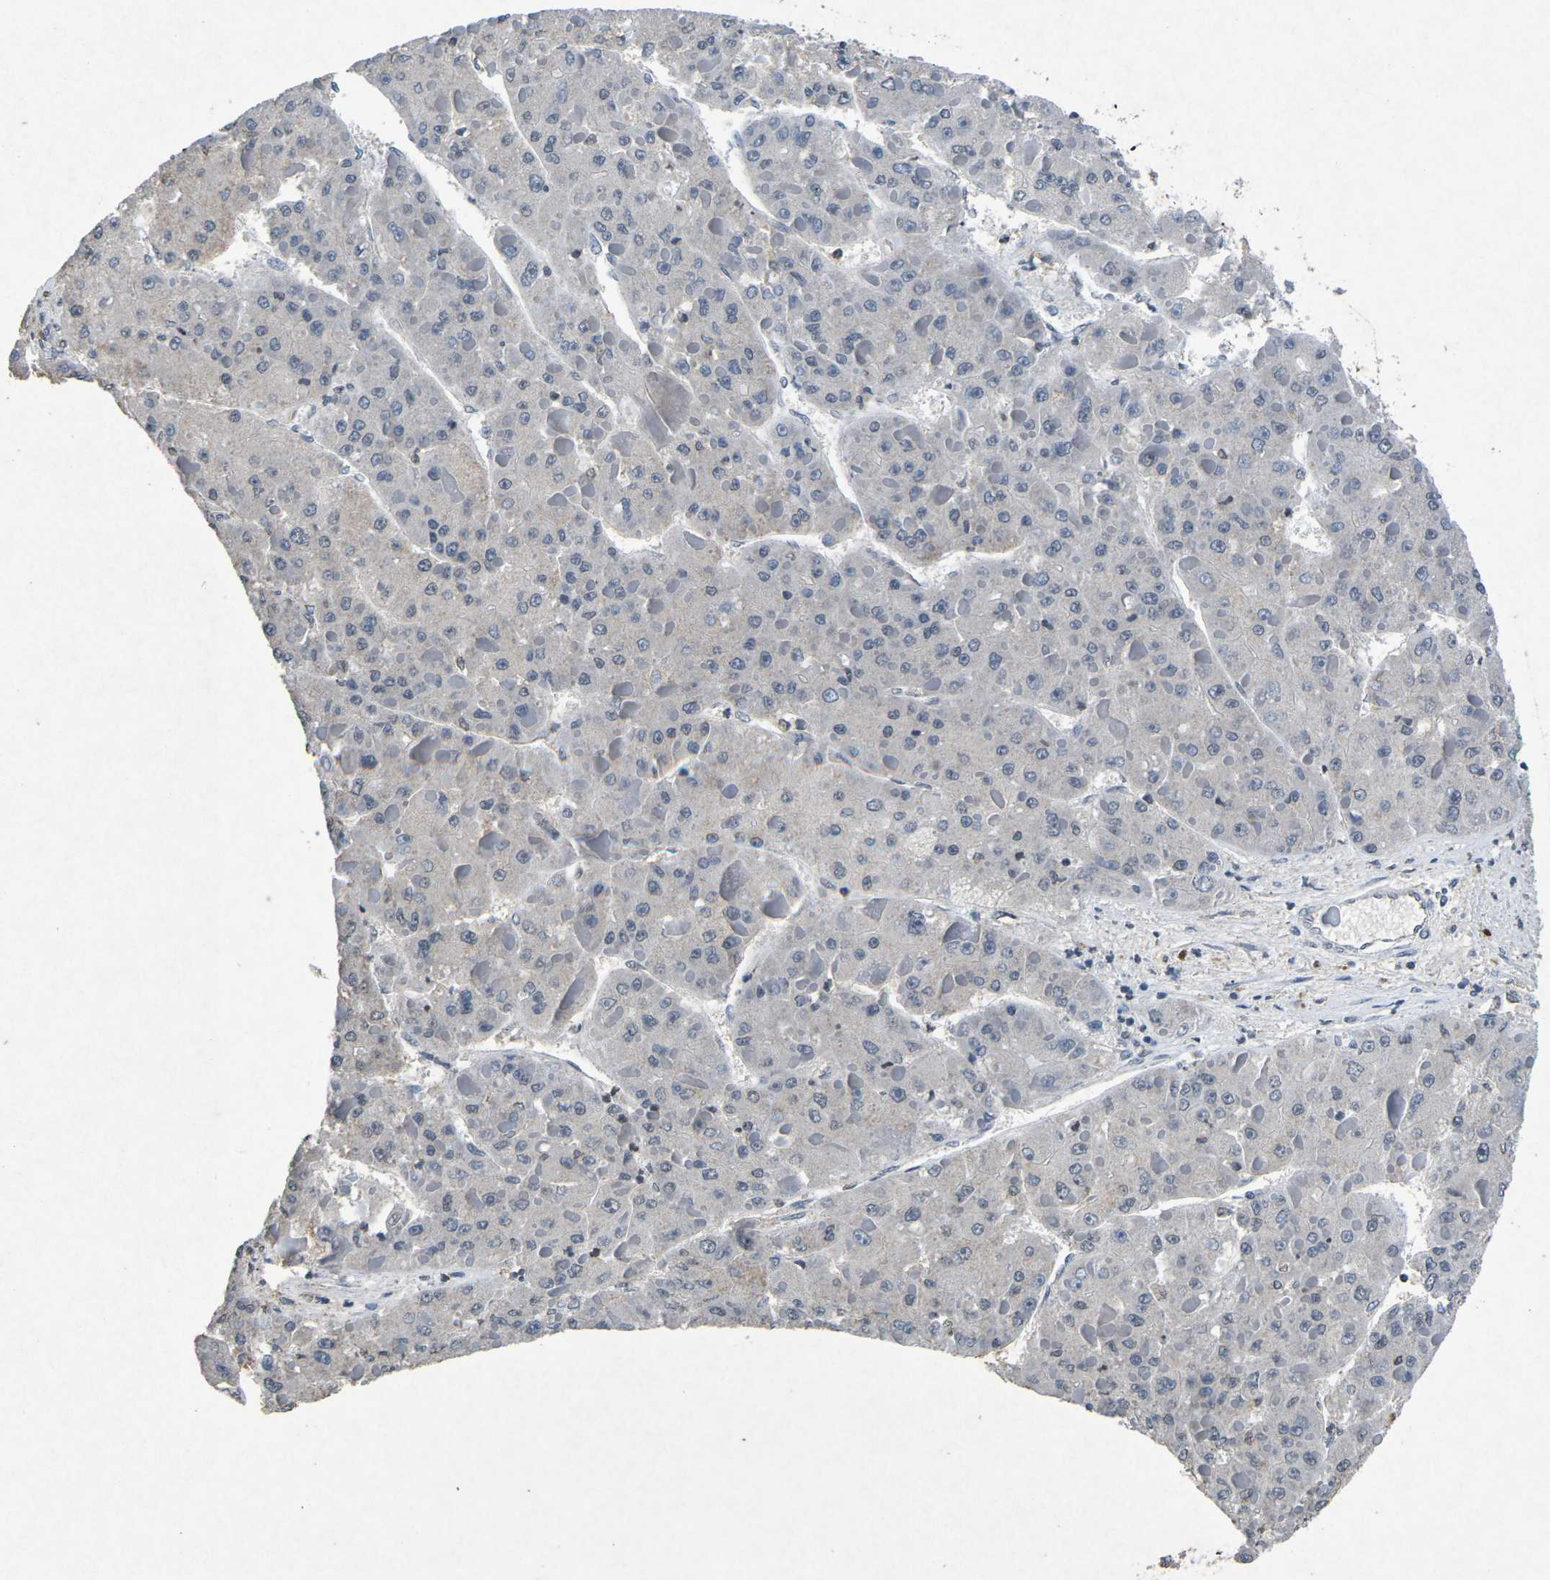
{"staining": {"intensity": "negative", "quantity": "none", "location": "none"}, "tissue": "liver cancer", "cell_type": "Tumor cells", "image_type": "cancer", "snomed": [{"axis": "morphology", "description": "Carcinoma, Hepatocellular, NOS"}, {"axis": "topography", "description": "Liver"}], "caption": "Immunohistochemistry (IHC) of human liver hepatocellular carcinoma displays no positivity in tumor cells.", "gene": "PLG", "patient": {"sex": "female", "age": 73}}